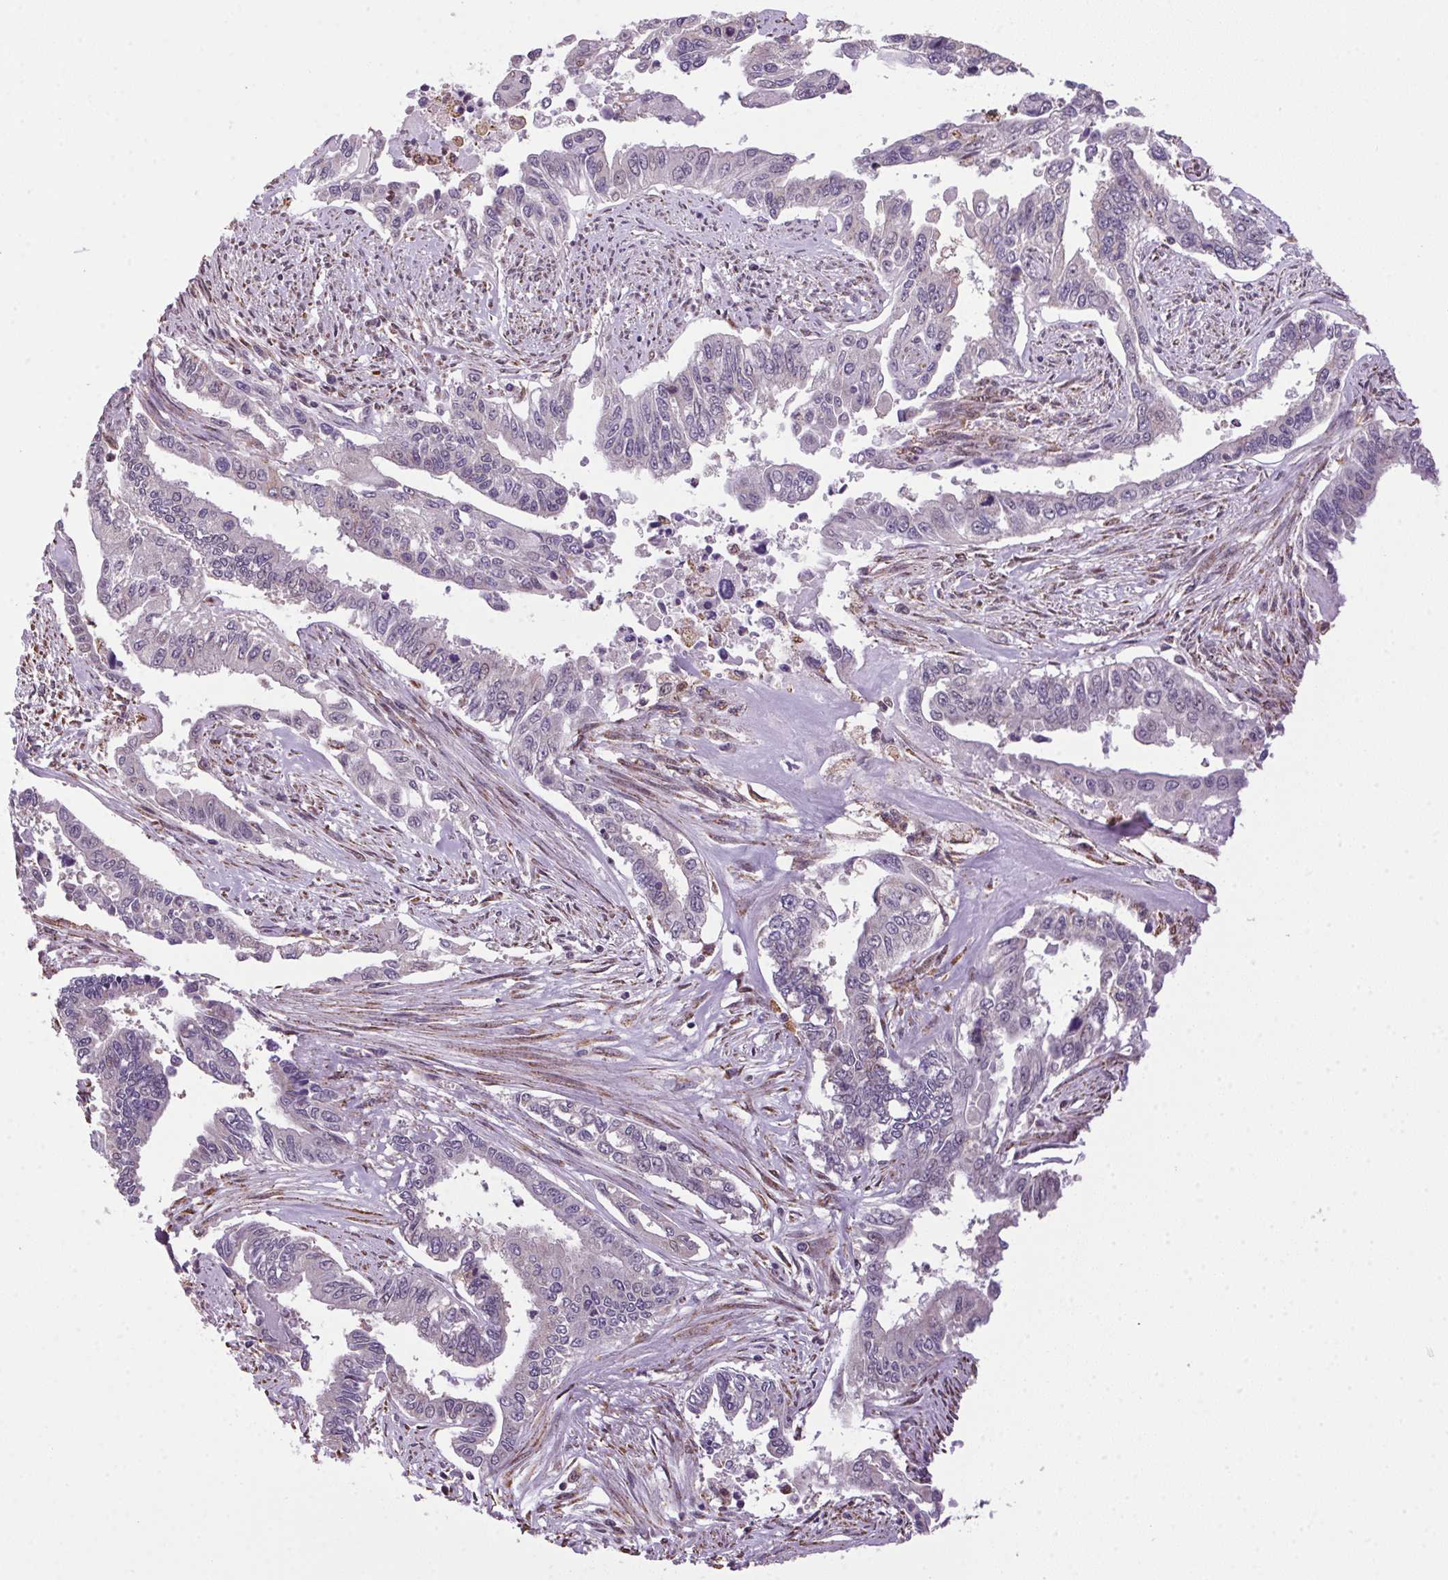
{"staining": {"intensity": "negative", "quantity": "none", "location": "none"}, "tissue": "endometrial cancer", "cell_type": "Tumor cells", "image_type": "cancer", "snomed": [{"axis": "morphology", "description": "Adenocarcinoma, NOS"}, {"axis": "topography", "description": "Uterus"}], "caption": "Immunohistochemical staining of human adenocarcinoma (endometrial) shows no significant staining in tumor cells.", "gene": "AKR1E2", "patient": {"sex": "female", "age": 59}}